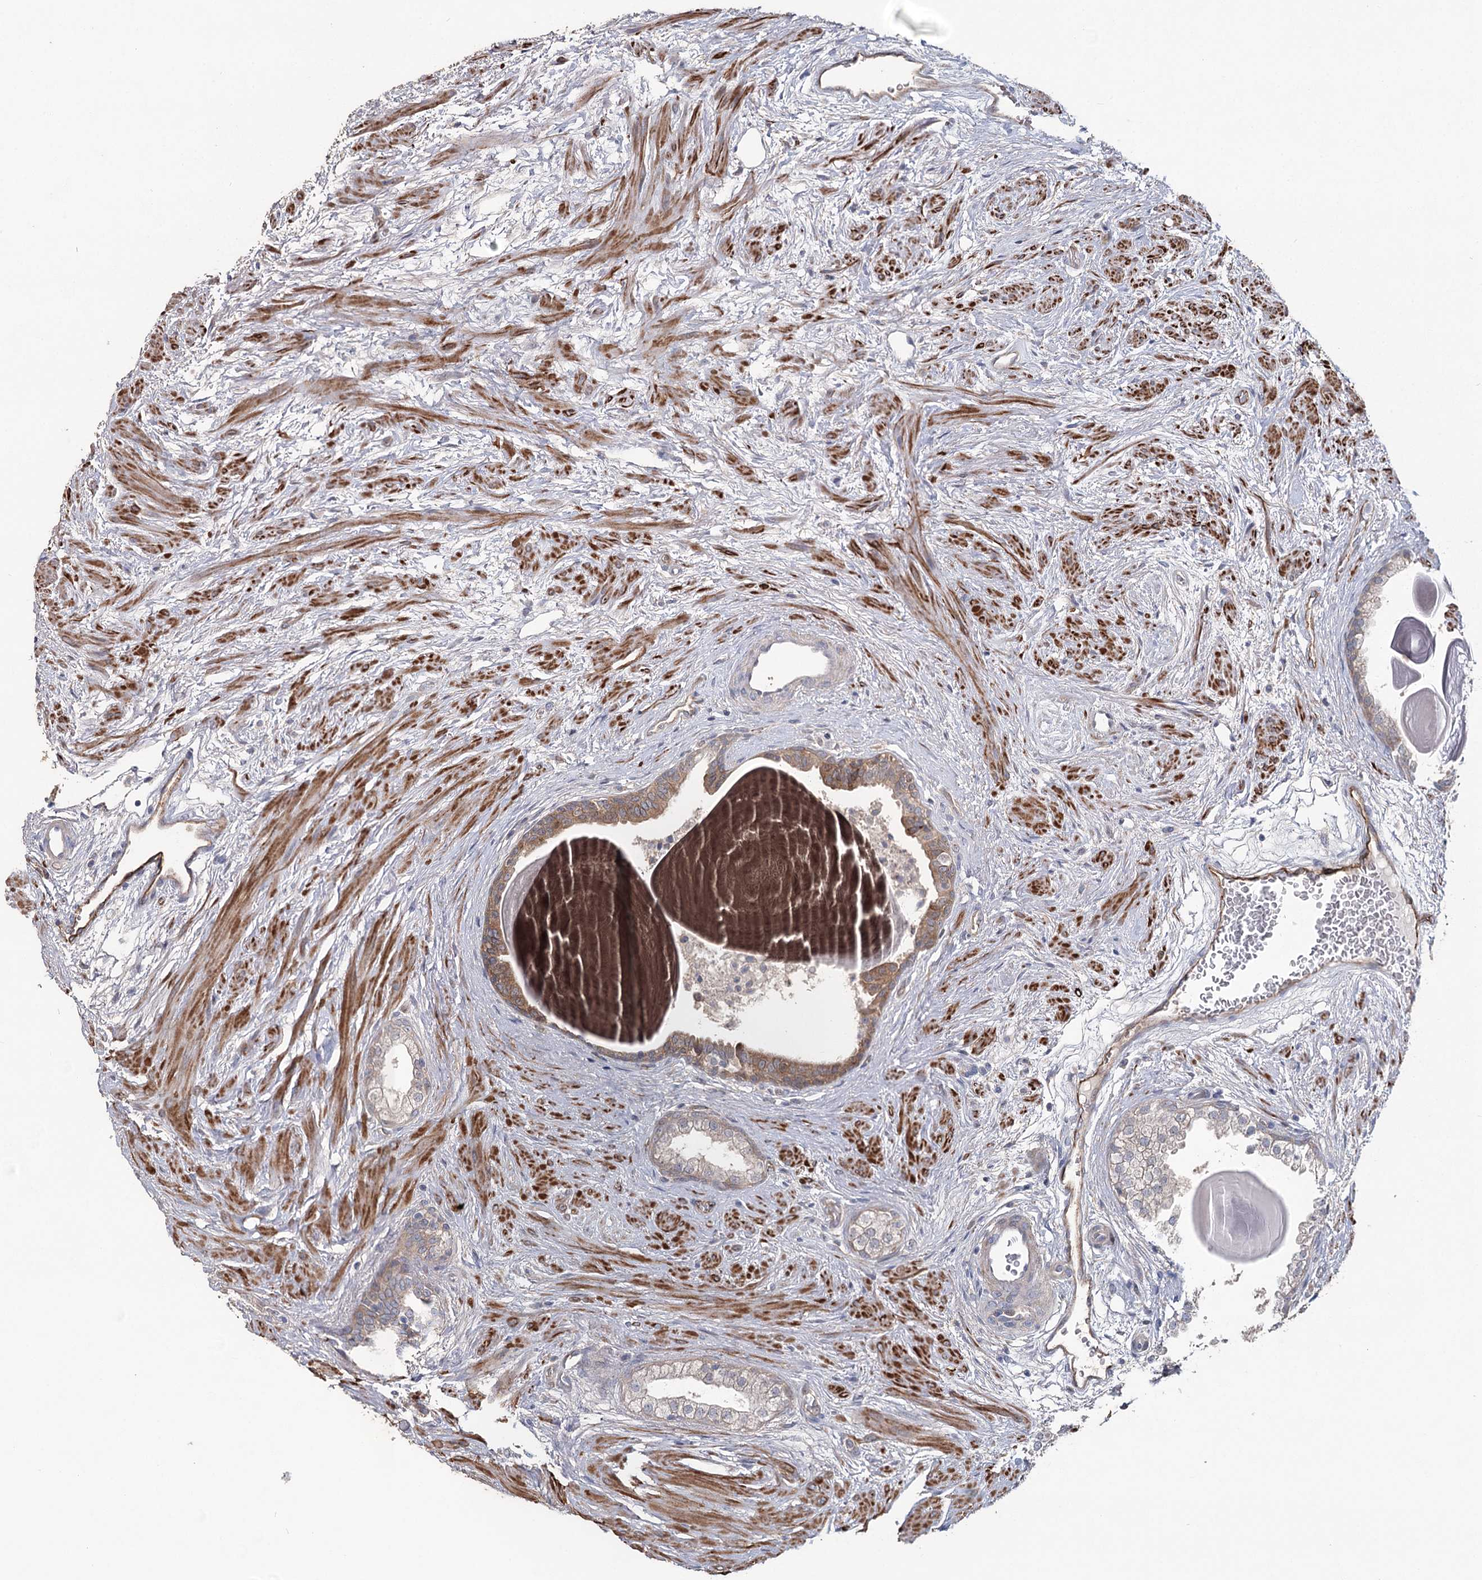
{"staining": {"intensity": "moderate", "quantity": "25%-75%", "location": "cytoplasmic/membranous"}, "tissue": "prostate", "cell_type": "Glandular cells", "image_type": "normal", "snomed": [{"axis": "morphology", "description": "Normal tissue, NOS"}, {"axis": "topography", "description": "Prostate"}], "caption": "Immunohistochemistry of normal prostate shows medium levels of moderate cytoplasmic/membranous positivity in about 25%-75% of glandular cells.", "gene": "MAP3K13", "patient": {"sex": "male", "age": 48}}